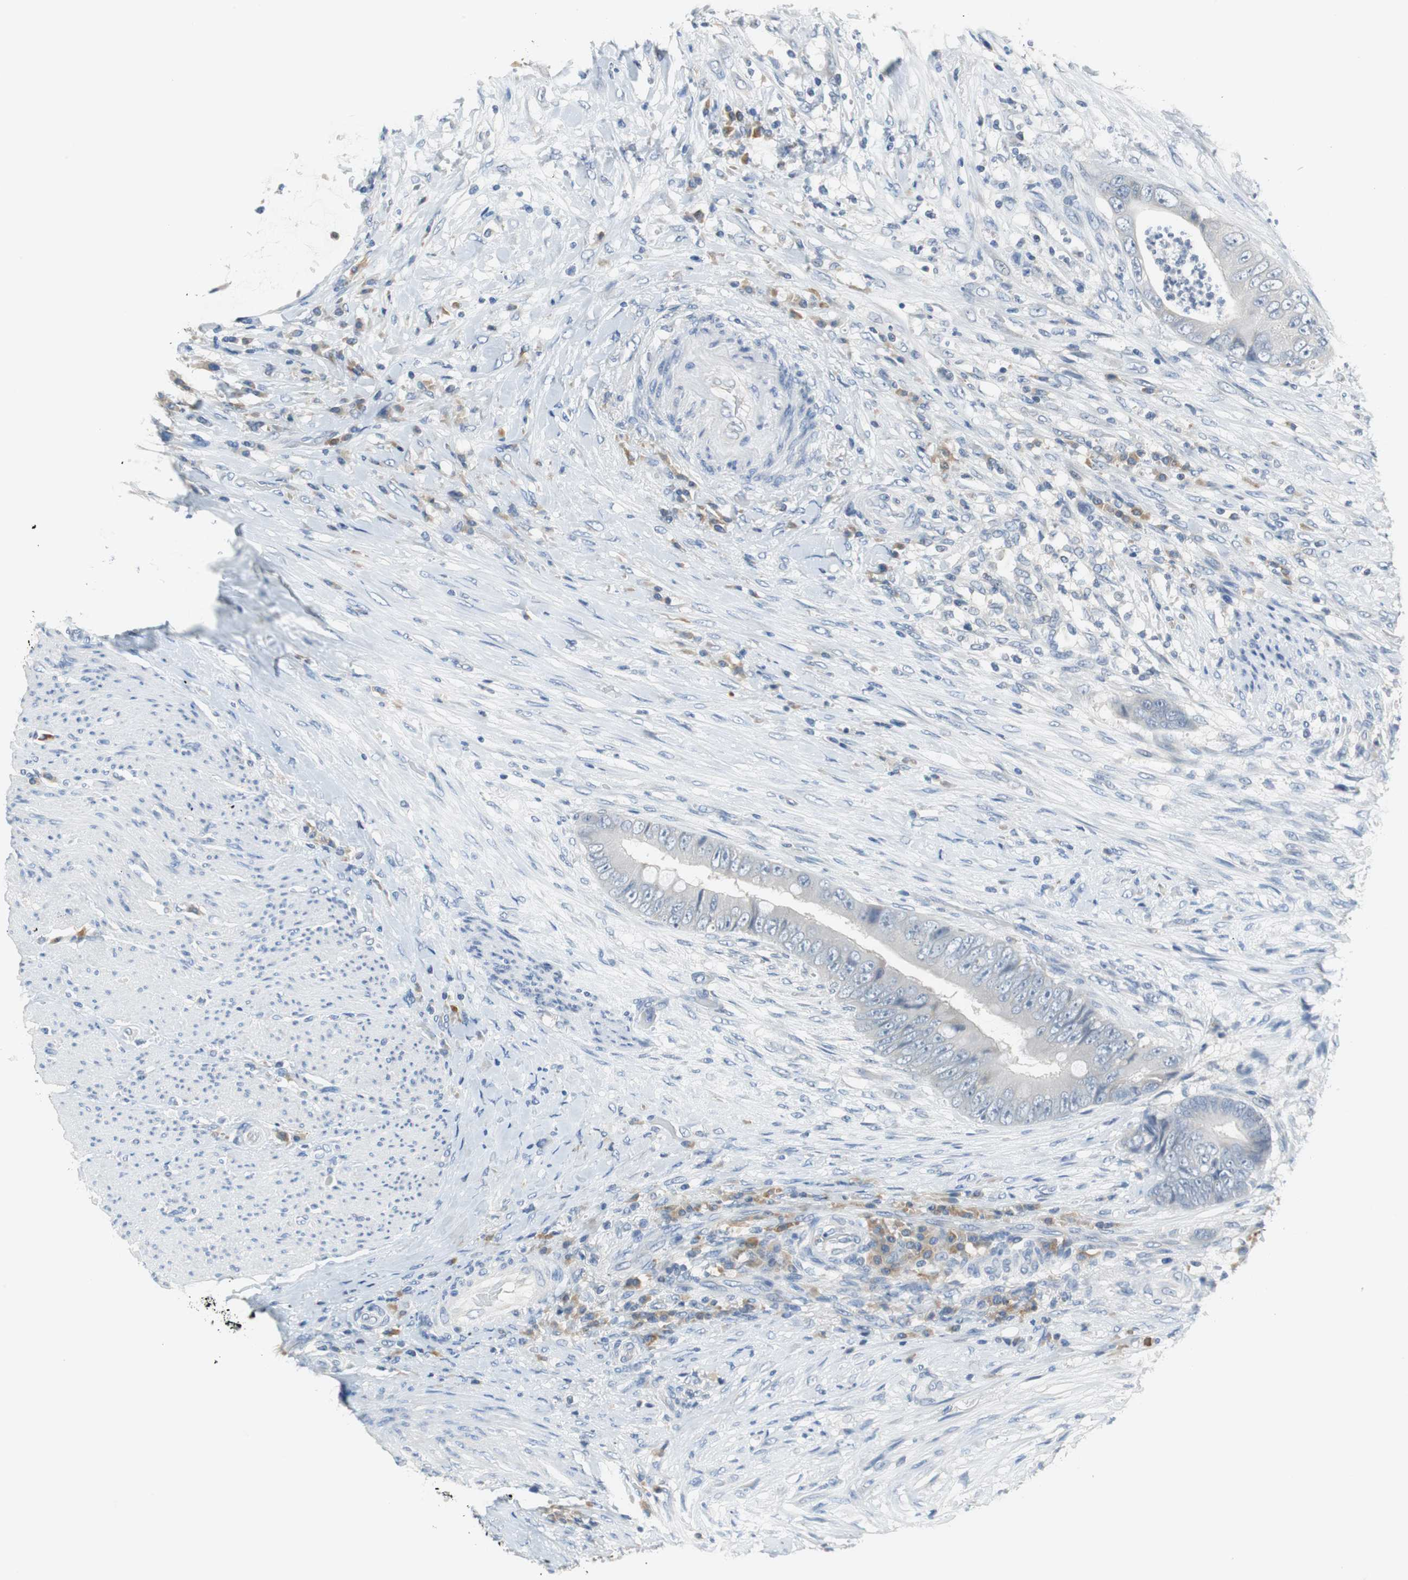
{"staining": {"intensity": "negative", "quantity": "none", "location": "none"}, "tissue": "colorectal cancer", "cell_type": "Tumor cells", "image_type": "cancer", "snomed": [{"axis": "morphology", "description": "Adenocarcinoma, NOS"}, {"axis": "topography", "description": "Rectum"}], "caption": "Immunohistochemistry (IHC) of human colorectal cancer (adenocarcinoma) displays no positivity in tumor cells.", "gene": "GLCCI1", "patient": {"sex": "female", "age": 77}}